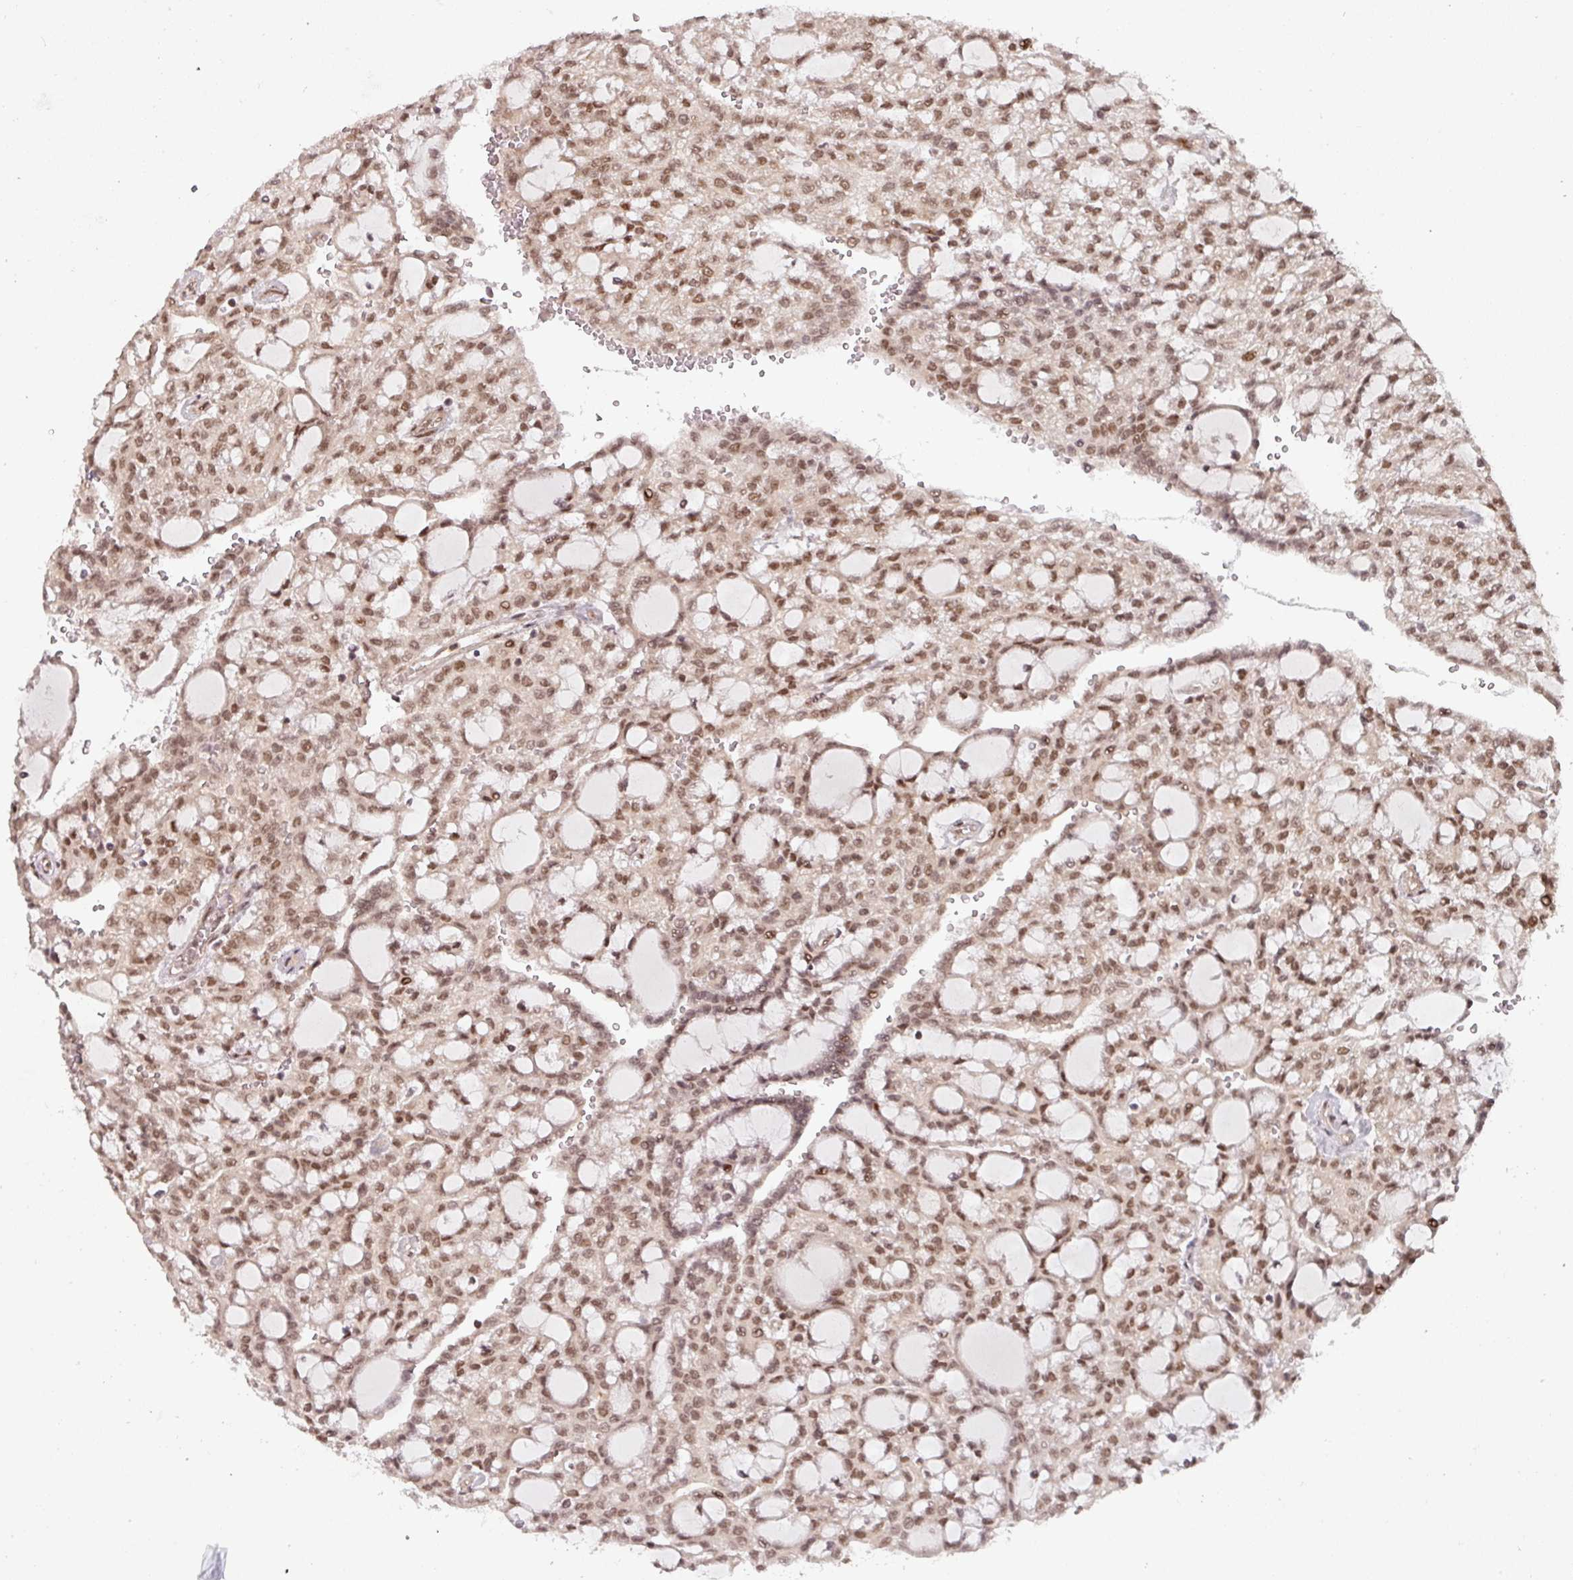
{"staining": {"intensity": "moderate", "quantity": ">75%", "location": "nuclear"}, "tissue": "renal cancer", "cell_type": "Tumor cells", "image_type": "cancer", "snomed": [{"axis": "morphology", "description": "Adenocarcinoma, NOS"}, {"axis": "topography", "description": "Kidney"}], "caption": "Brown immunohistochemical staining in renal adenocarcinoma shows moderate nuclear expression in approximately >75% of tumor cells.", "gene": "SIK3", "patient": {"sex": "male", "age": 63}}